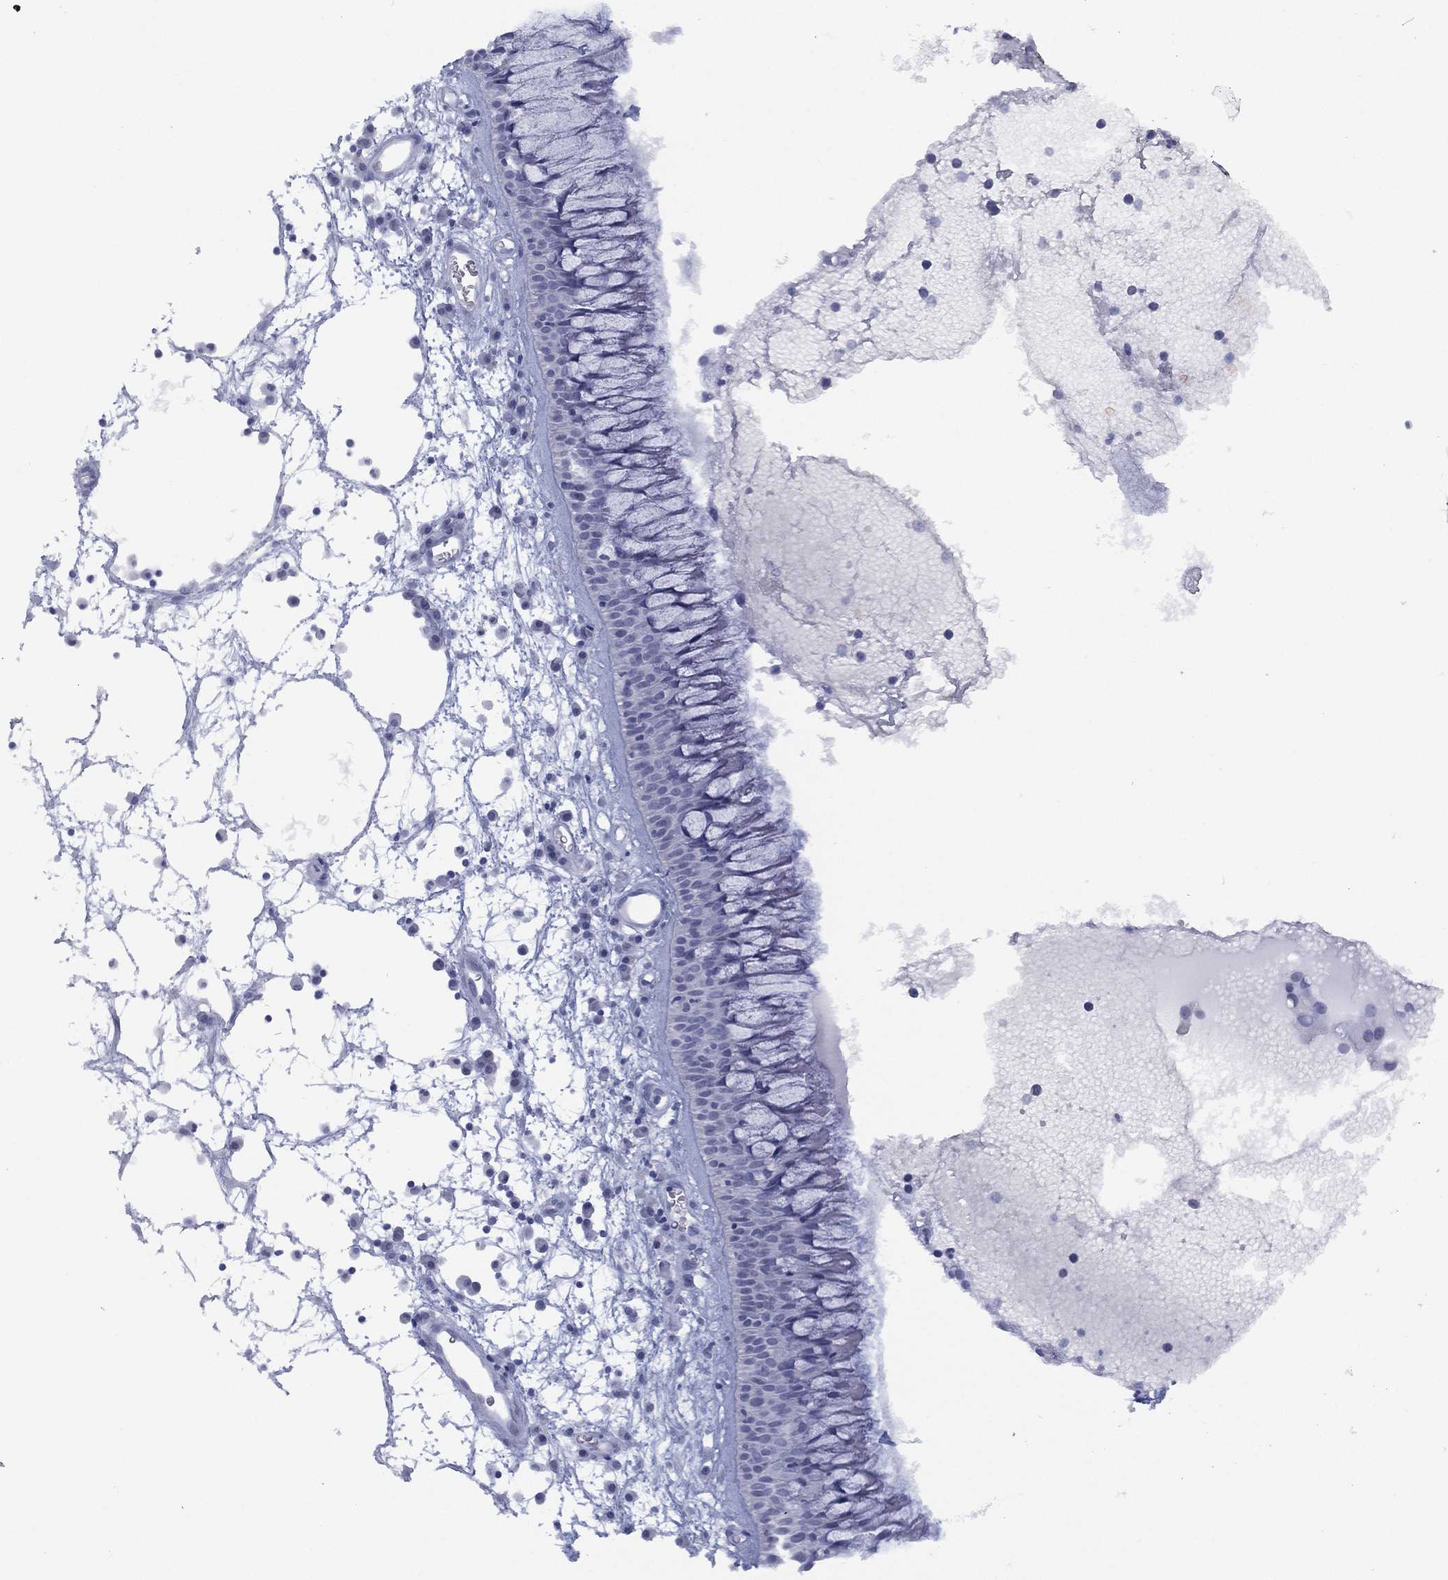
{"staining": {"intensity": "weak", "quantity": "<25%", "location": "nuclear"}, "tissue": "nasopharynx", "cell_type": "Respiratory epithelial cells", "image_type": "normal", "snomed": [{"axis": "morphology", "description": "Normal tissue, NOS"}, {"axis": "topography", "description": "Nasopharynx"}], "caption": "IHC of unremarkable human nasopharynx displays no positivity in respiratory epithelial cells. Brightfield microscopy of IHC stained with DAB (3,3'-diaminobenzidine) (brown) and hematoxylin (blue), captured at high magnification.", "gene": "SLC4A4", "patient": {"sex": "male", "age": 69}}